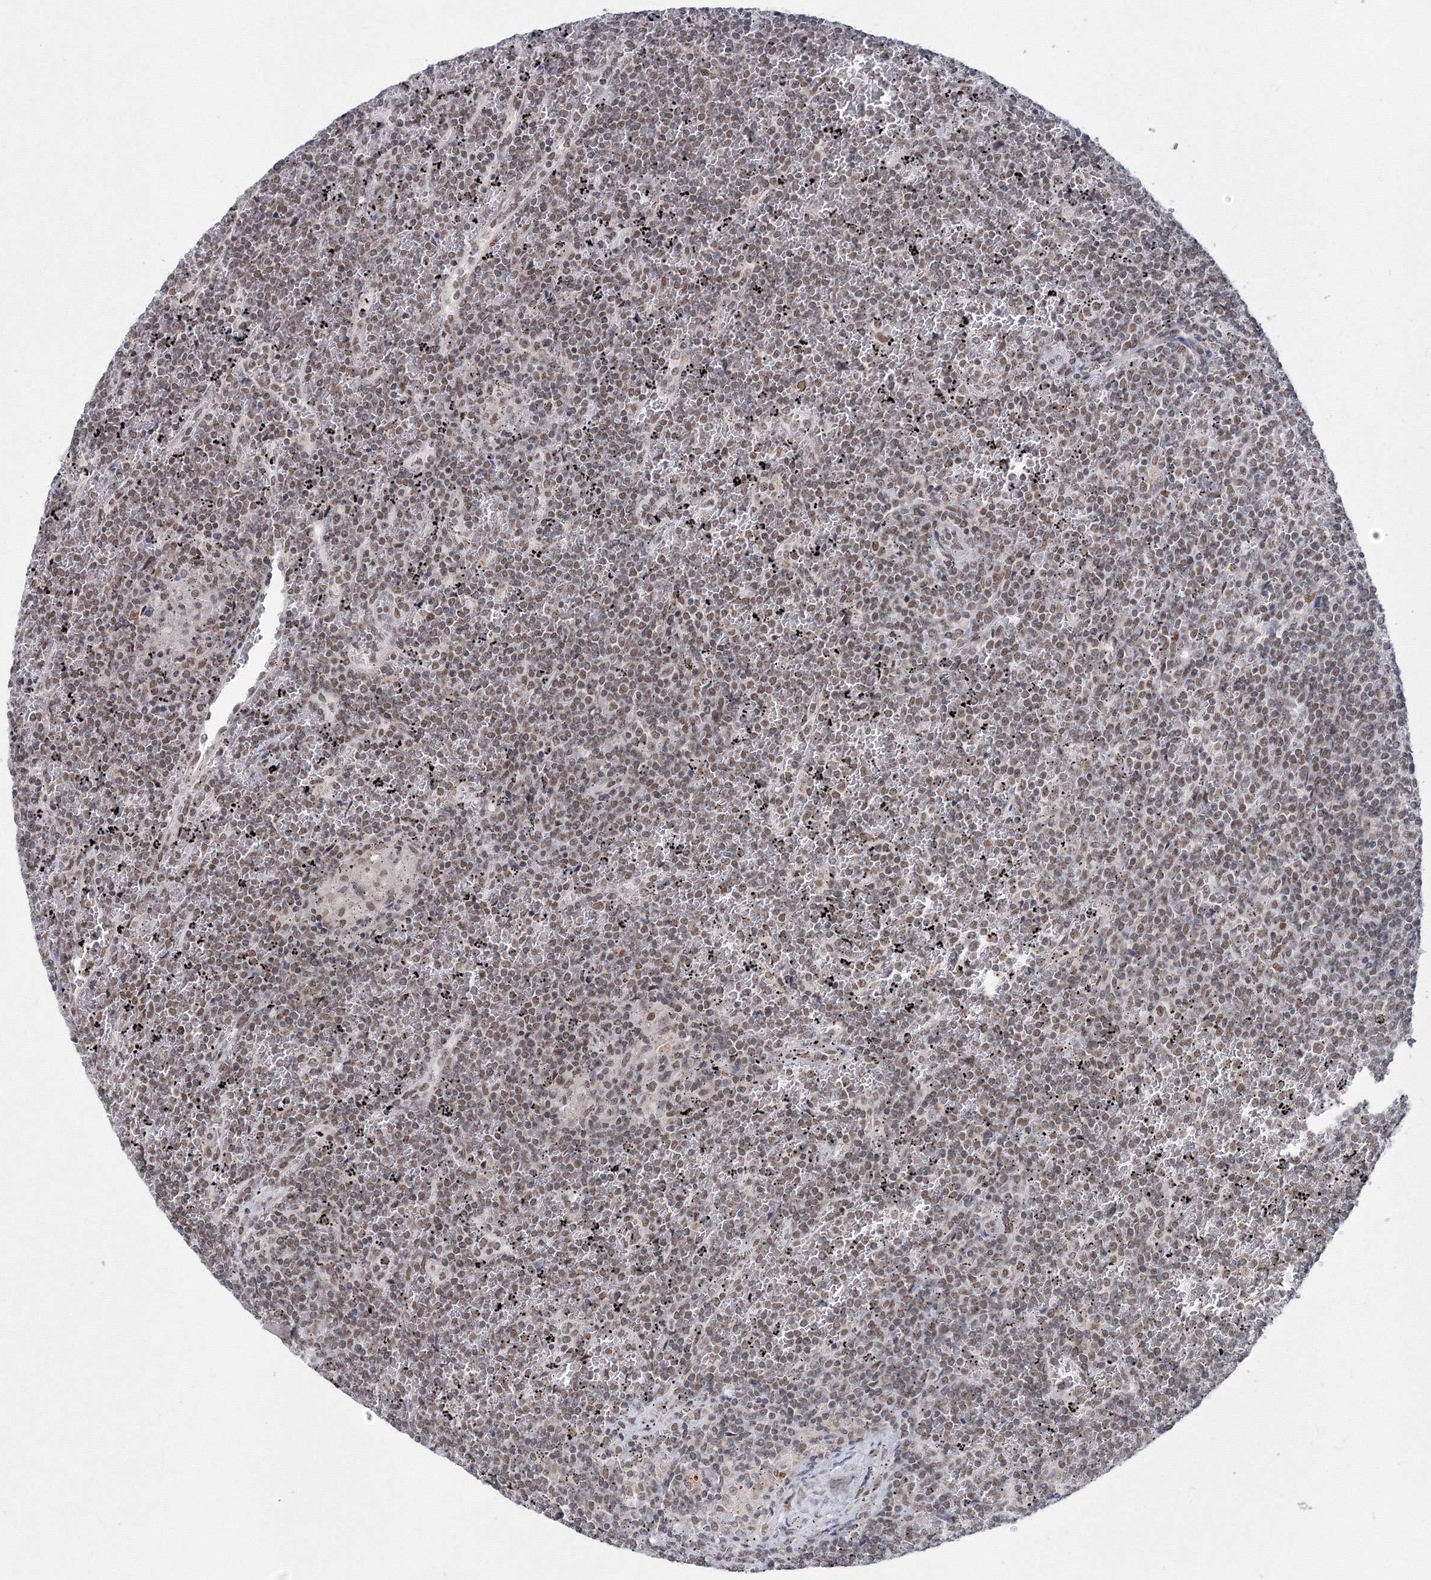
{"staining": {"intensity": "weak", "quantity": ">75%", "location": "nuclear"}, "tissue": "lymphoma", "cell_type": "Tumor cells", "image_type": "cancer", "snomed": [{"axis": "morphology", "description": "Malignant lymphoma, non-Hodgkin's type, Low grade"}, {"axis": "topography", "description": "Spleen"}], "caption": "This image demonstrates lymphoma stained with immunohistochemistry to label a protein in brown. The nuclear of tumor cells show weak positivity for the protein. Nuclei are counter-stained blue.", "gene": "SF3B6", "patient": {"sex": "female", "age": 19}}